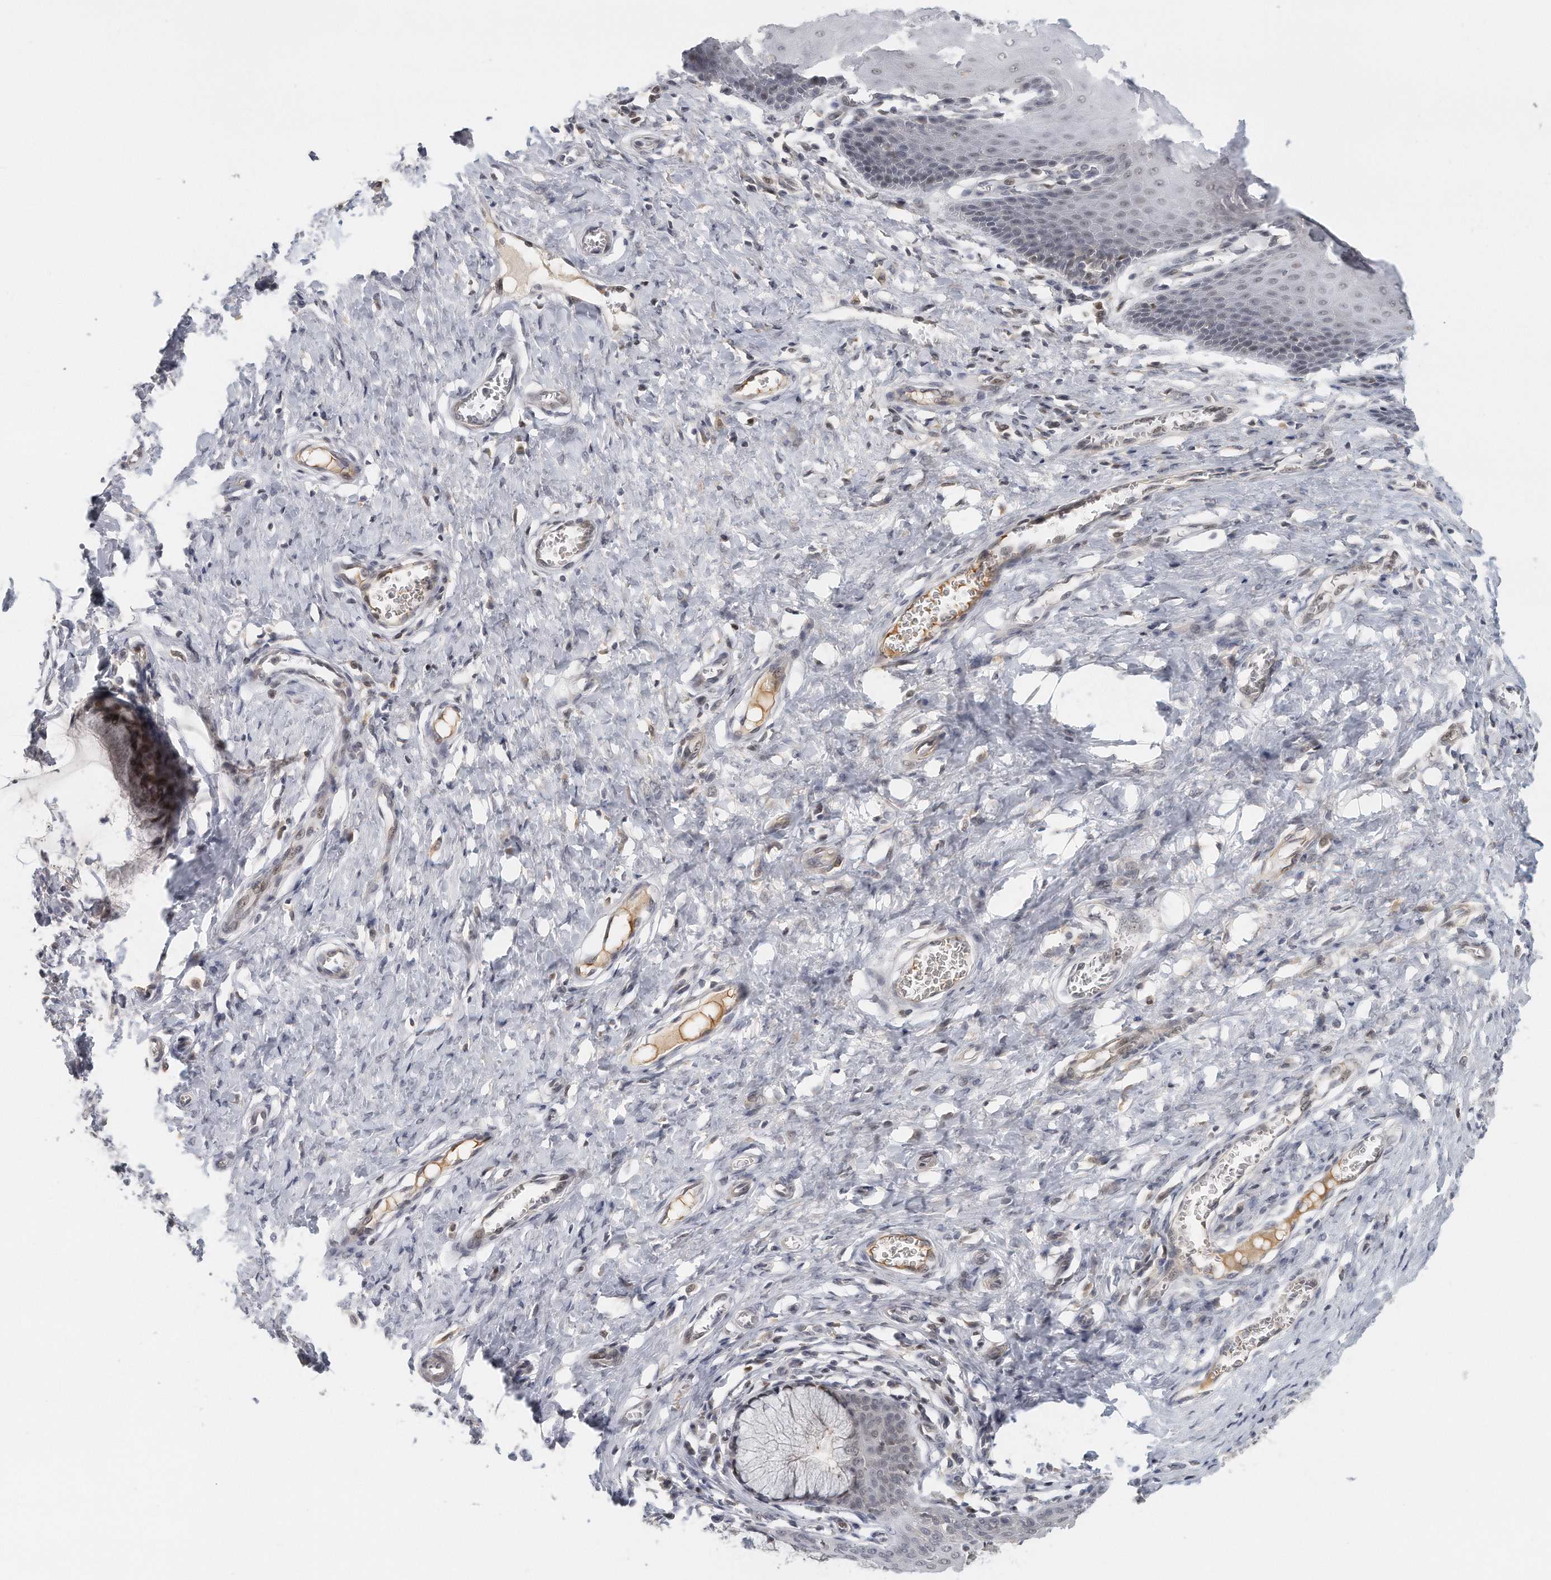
{"staining": {"intensity": "weak", "quantity": "25%-75%", "location": "nuclear"}, "tissue": "cervix", "cell_type": "Glandular cells", "image_type": "normal", "snomed": [{"axis": "morphology", "description": "Normal tissue, NOS"}, {"axis": "topography", "description": "Cervix"}], "caption": "Cervix stained with immunohistochemistry displays weak nuclear staining in approximately 25%-75% of glandular cells.", "gene": "DDX43", "patient": {"sex": "female", "age": 55}}